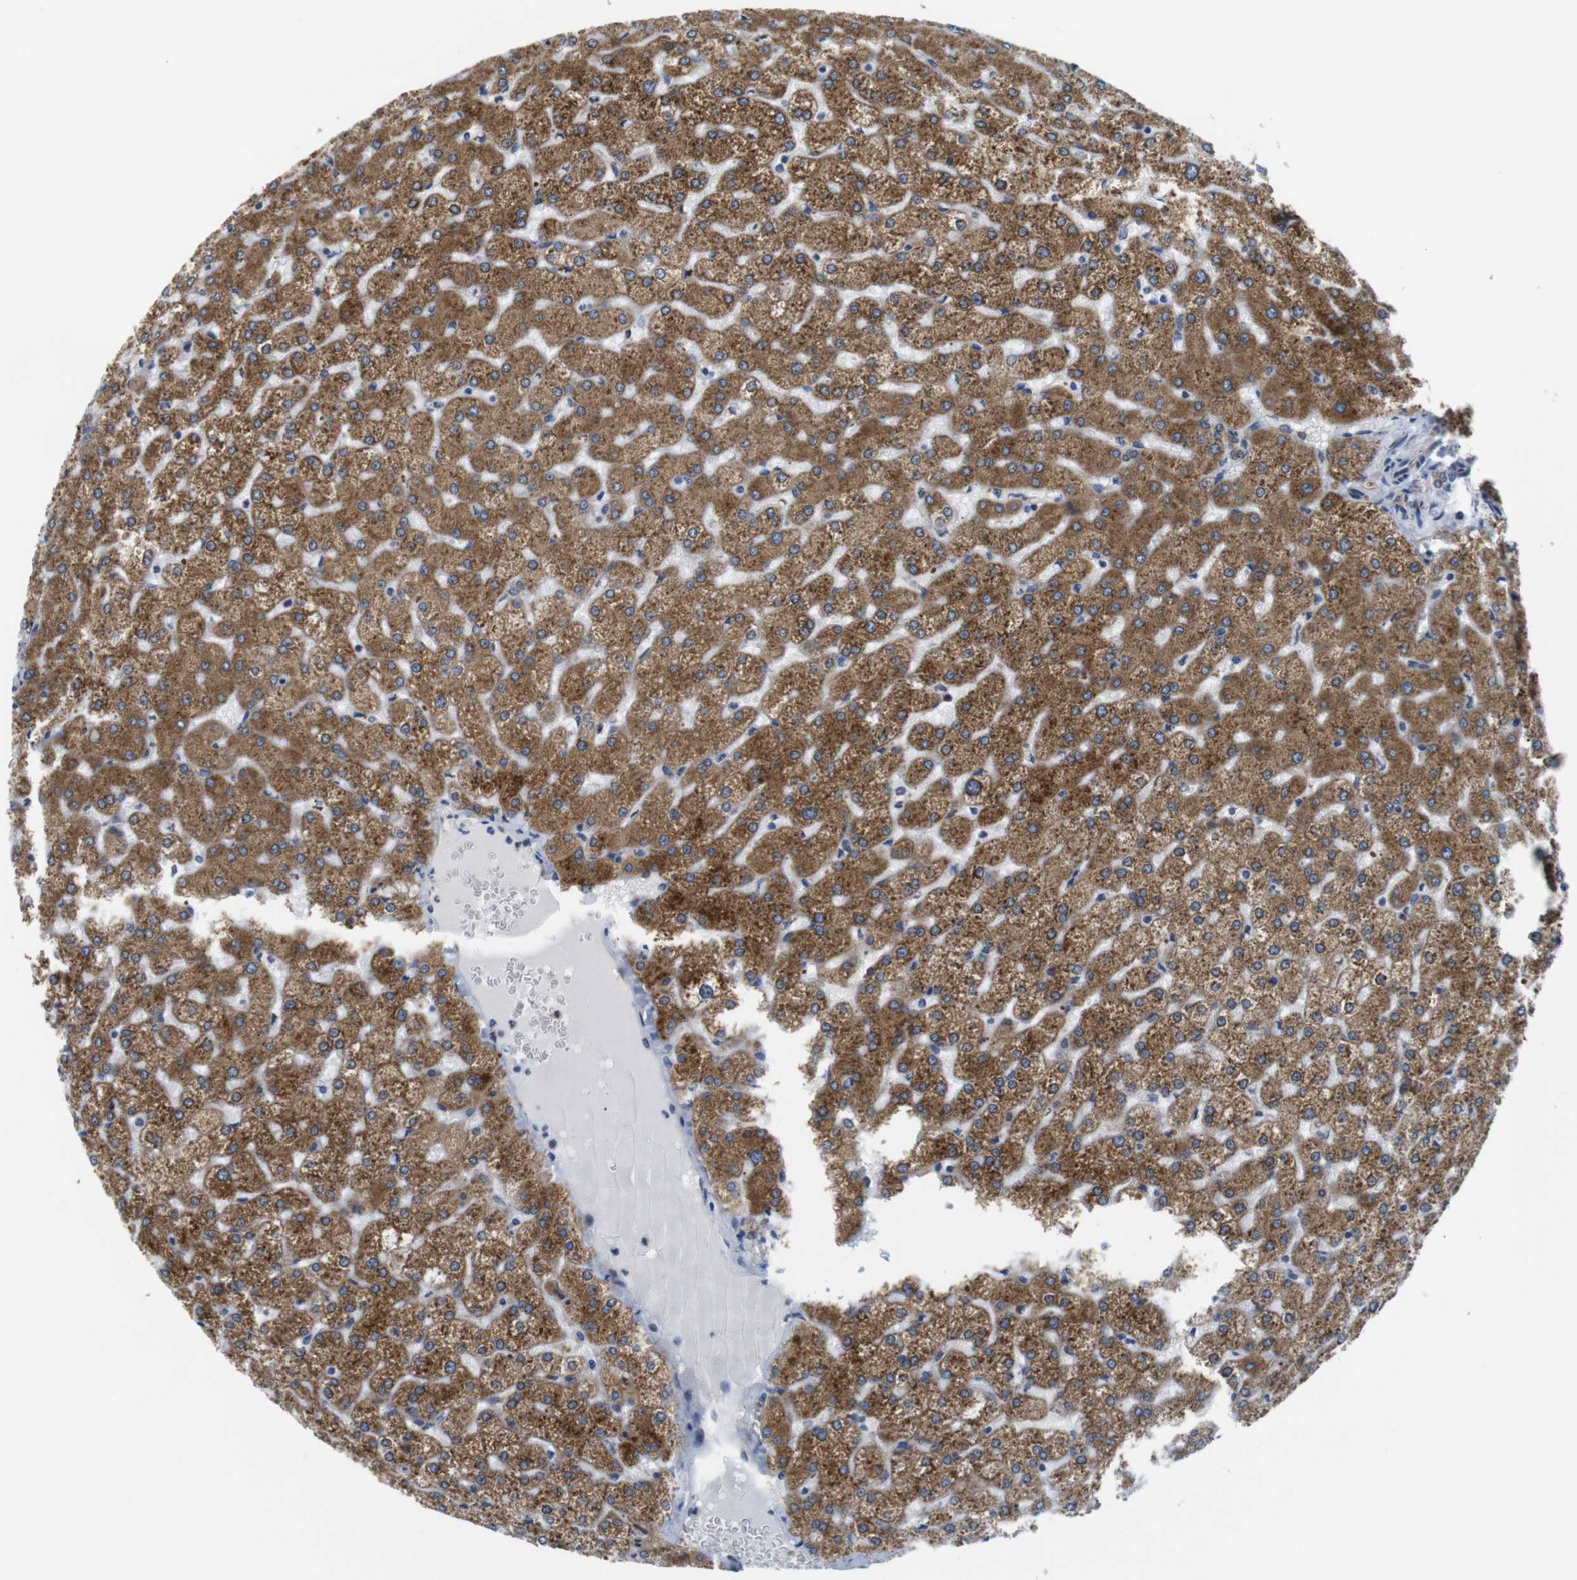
{"staining": {"intensity": "weak", "quantity": ">75%", "location": "cytoplasmic/membranous"}, "tissue": "liver", "cell_type": "Cholangiocytes", "image_type": "normal", "snomed": [{"axis": "morphology", "description": "Normal tissue, NOS"}, {"axis": "topography", "description": "Liver"}], "caption": "Protein staining of normal liver exhibits weak cytoplasmic/membranous expression in about >75% of cholangiocytes.", "gene": "HACD3", "patient": {"sex": "female", "age": 32}}